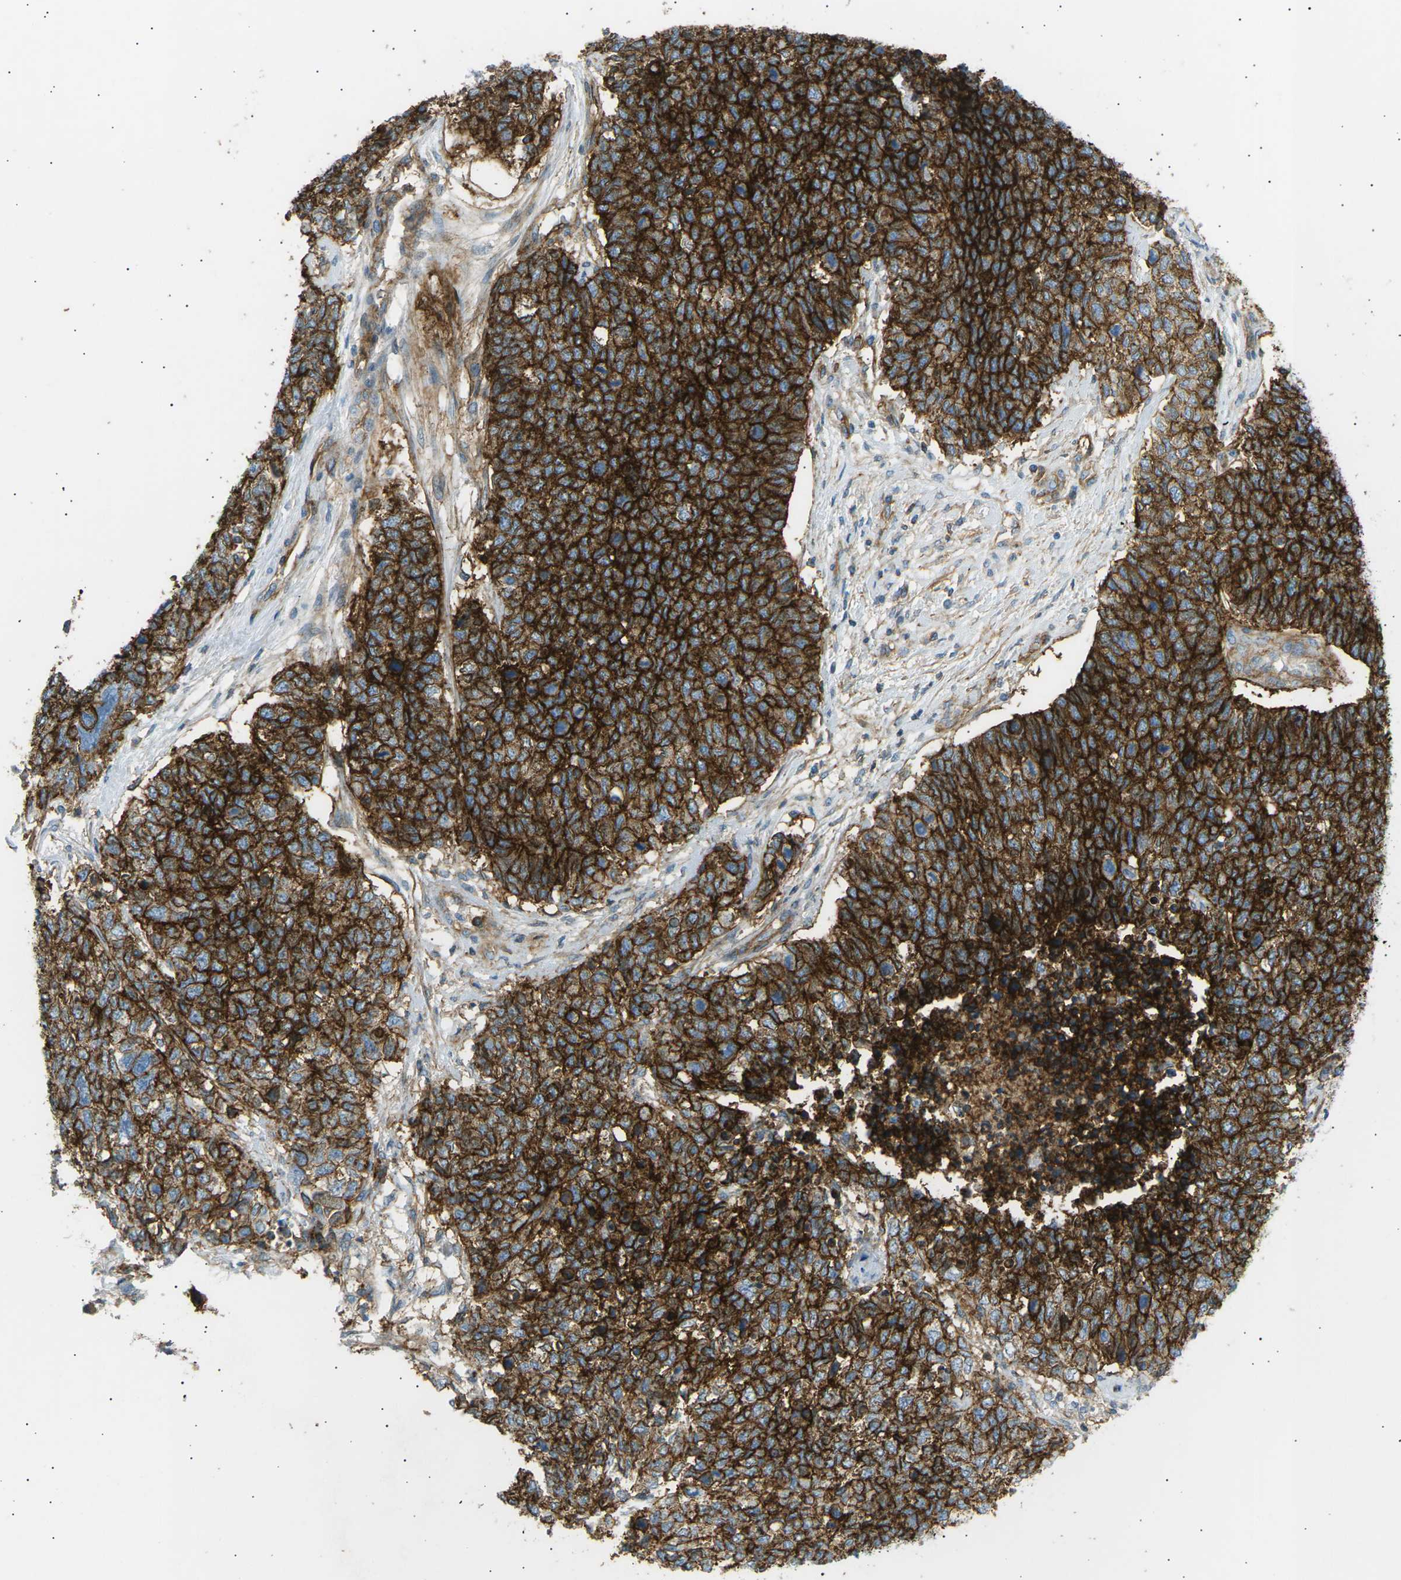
{"staining": {"intensity": "strong", "quantity": ">75%", "location": "cytoplasmic/membranous"}, "tissue": "cervical cancer", "cell_type": "Tumor cells", "image_type": "cancer", "snomed": [{"axis": "morphology", "description": "Squamous cell carcinoma, NOS"}, {"axis": "topography", "description": "Cervix"}], "caption": "There is high levels of strong cytoplasmic/membranous positivity in tumor cells of cervical cancer, as demonstrated by immunohistochemical staining (brown color).", "gene": "ATP2B4", "patient": {"sex": "female", "age": 63}}